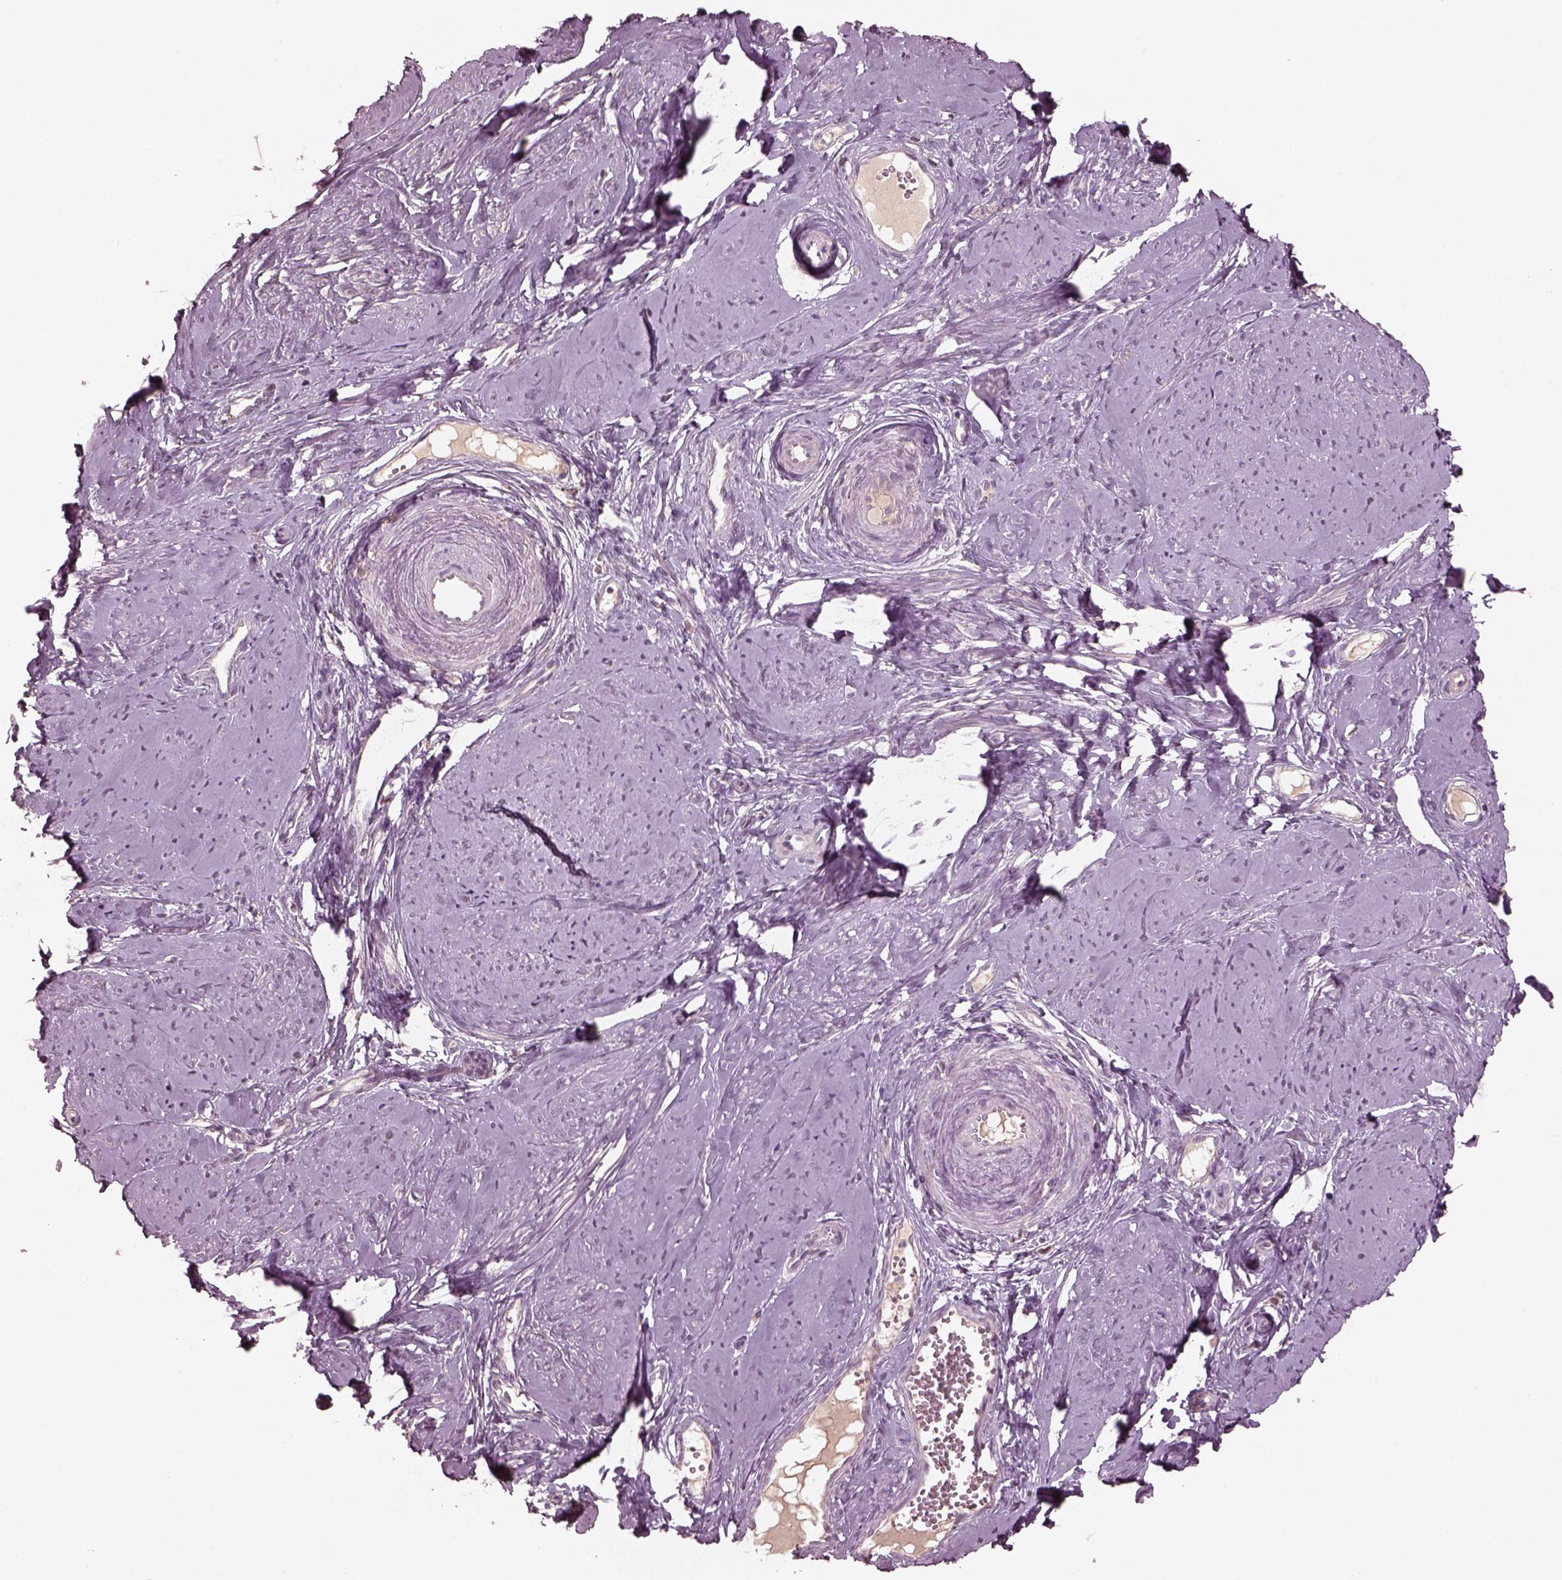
{"staining": {"intensity": "negative", "quantity": "none", "location": "none"}, "tissue": "smooth muscle", "cell_type": "Smooth muscle cells", "image_type": "normal", "snomed": [{"axis": "morphology", "description": "Normal tissue, NOS"}, {"axis": "topography", "description": "Smooth muscle"}], "caption": "The photomicrograph reveals no significant expression in smooth muscle cells of smooth muscle. The staining was performed using DAB to visualize the protein expression in brown, while the nuclei were stained in blue with hematoxylin (Magnification: 20x).", "gene": "VWA5B1", "patient": {"sex": "female", "age": 48}}